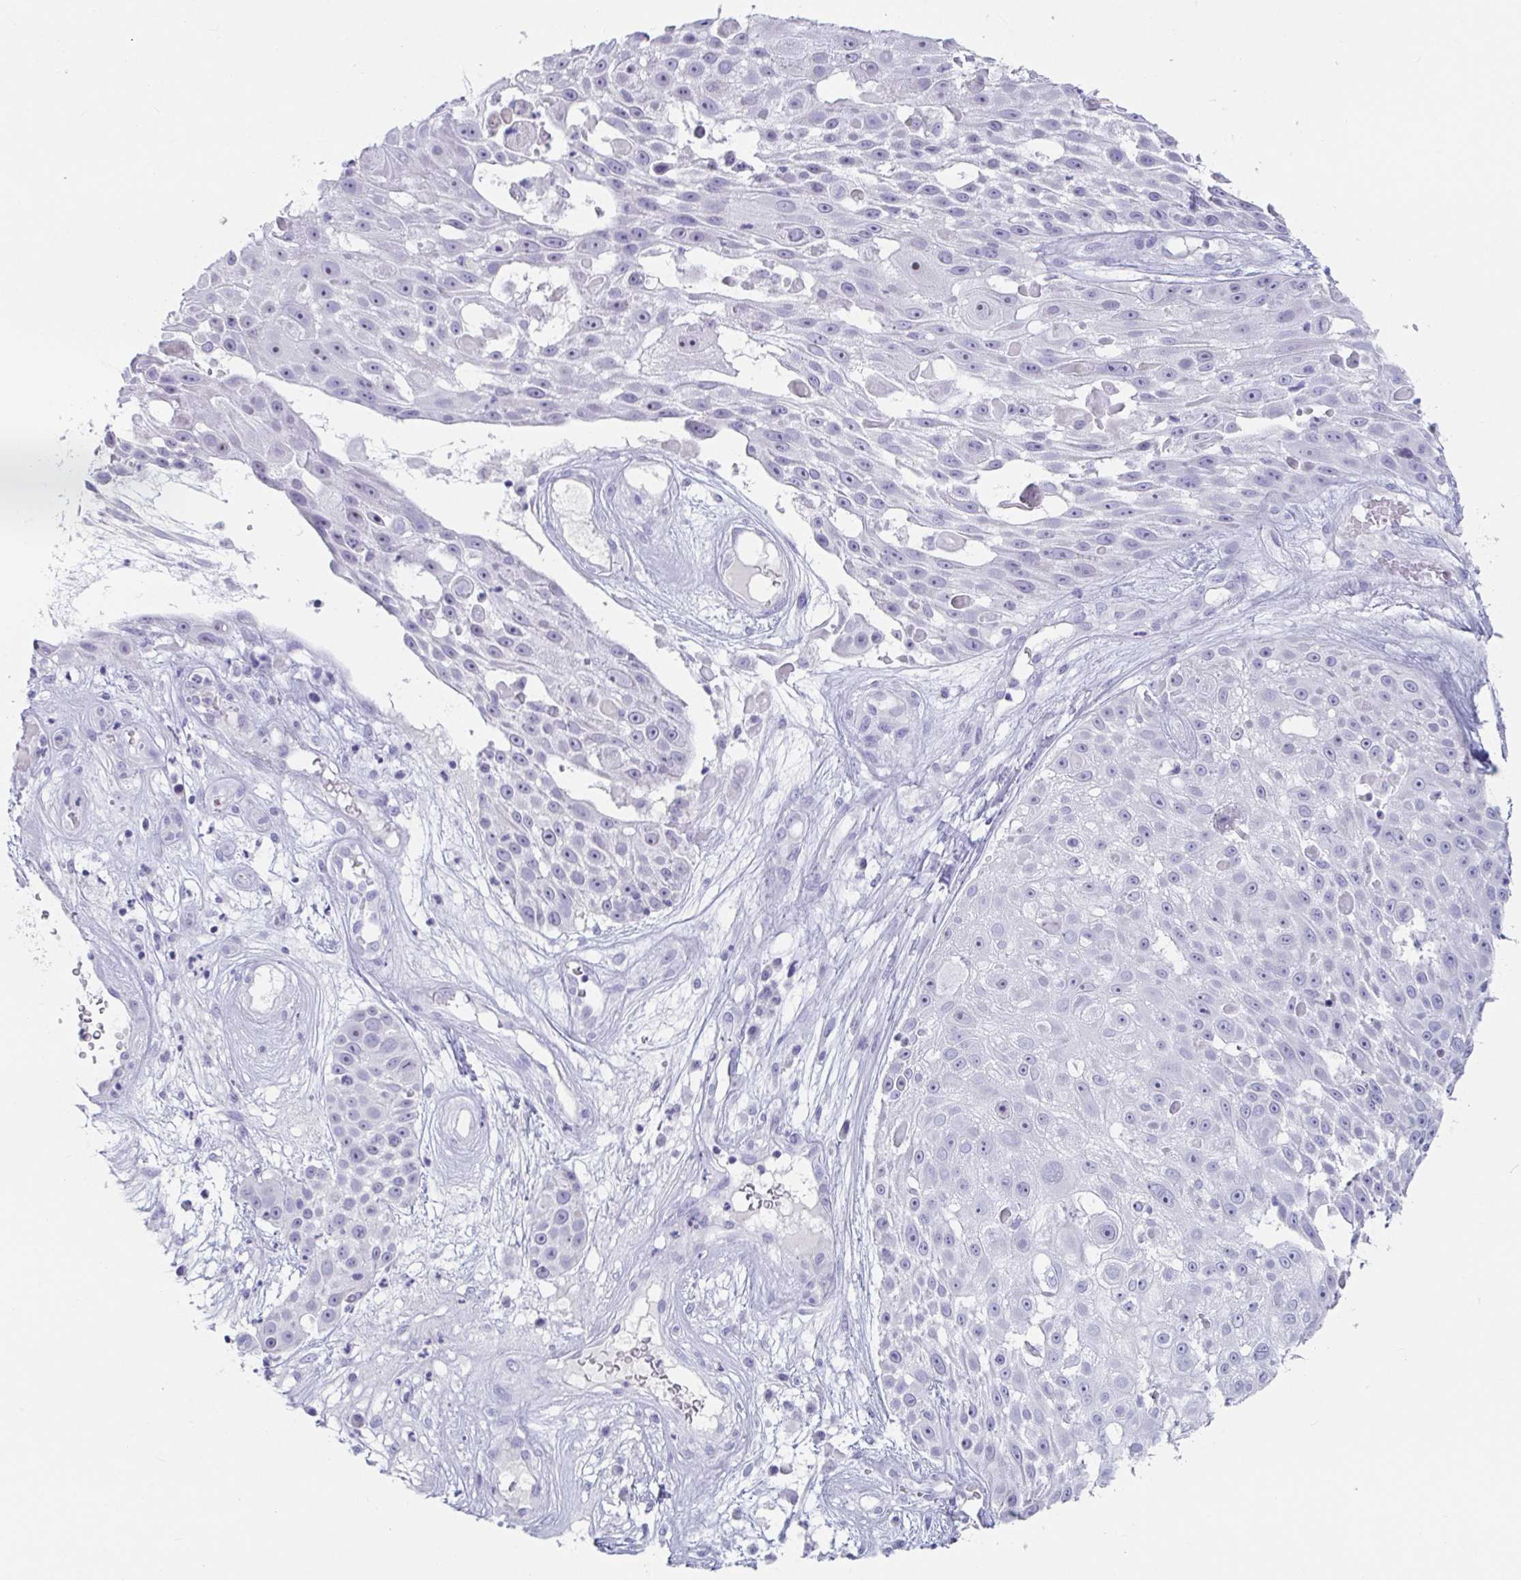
{"staining": {"intensity": "negative", "quantity": "none", "location": "none"}, "tissue": "skin cancer", "cell_type": "Tumor cells", "image_type": "cancer", "snomed": [{"axis": "morphology", "description": "Squamous cell carcinoma, NOS"}, {"axis": "topography", "description": "Skin"}], "caption": "High magnification brightfield microscopy of skin cancer stained with DAB (3,3'-diaminobenzidine) (brown) and counterstained with hematoxylin (blue): tumor cells show no significant positivity. (DAB IHC visualized using brightfield microscopy, high magnification).", "gene": "PLA2G1B", "patient": {"sex": "female", "age": 86}}